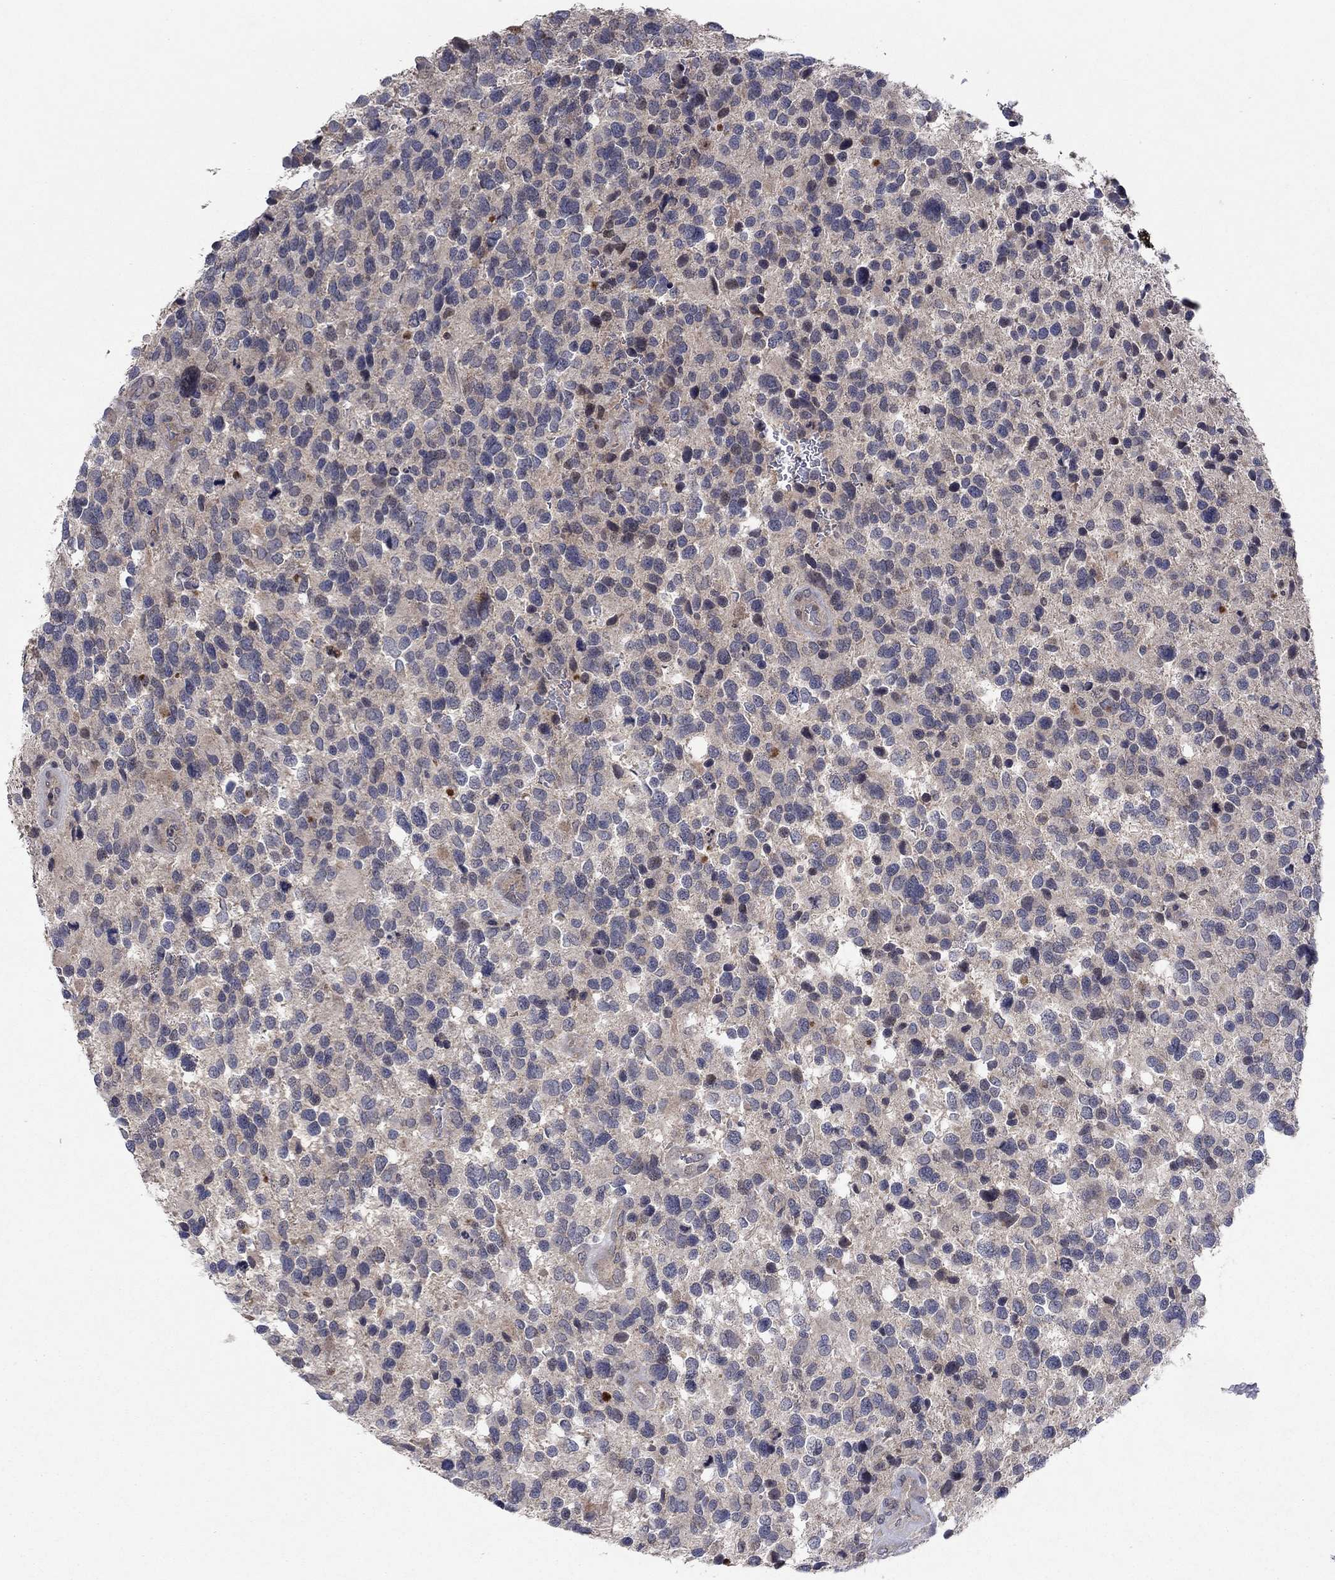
{"staining": {"intensity": "negative", "quantity": "none", "location": "none"}, "tissue": "glioma", "cell_type": "Tumor cells", "image_type": "cancer", "snomed": [{"axis": "morphology", "description": "Glioma, malignant, Low grade"}, {"axis": "topography", "description": "Brain"}], "caption": "IHC of glioma exhibits no staining in tumor cells.", "gene": "IL4", "patient": {"sex": "female", "age": 32}}